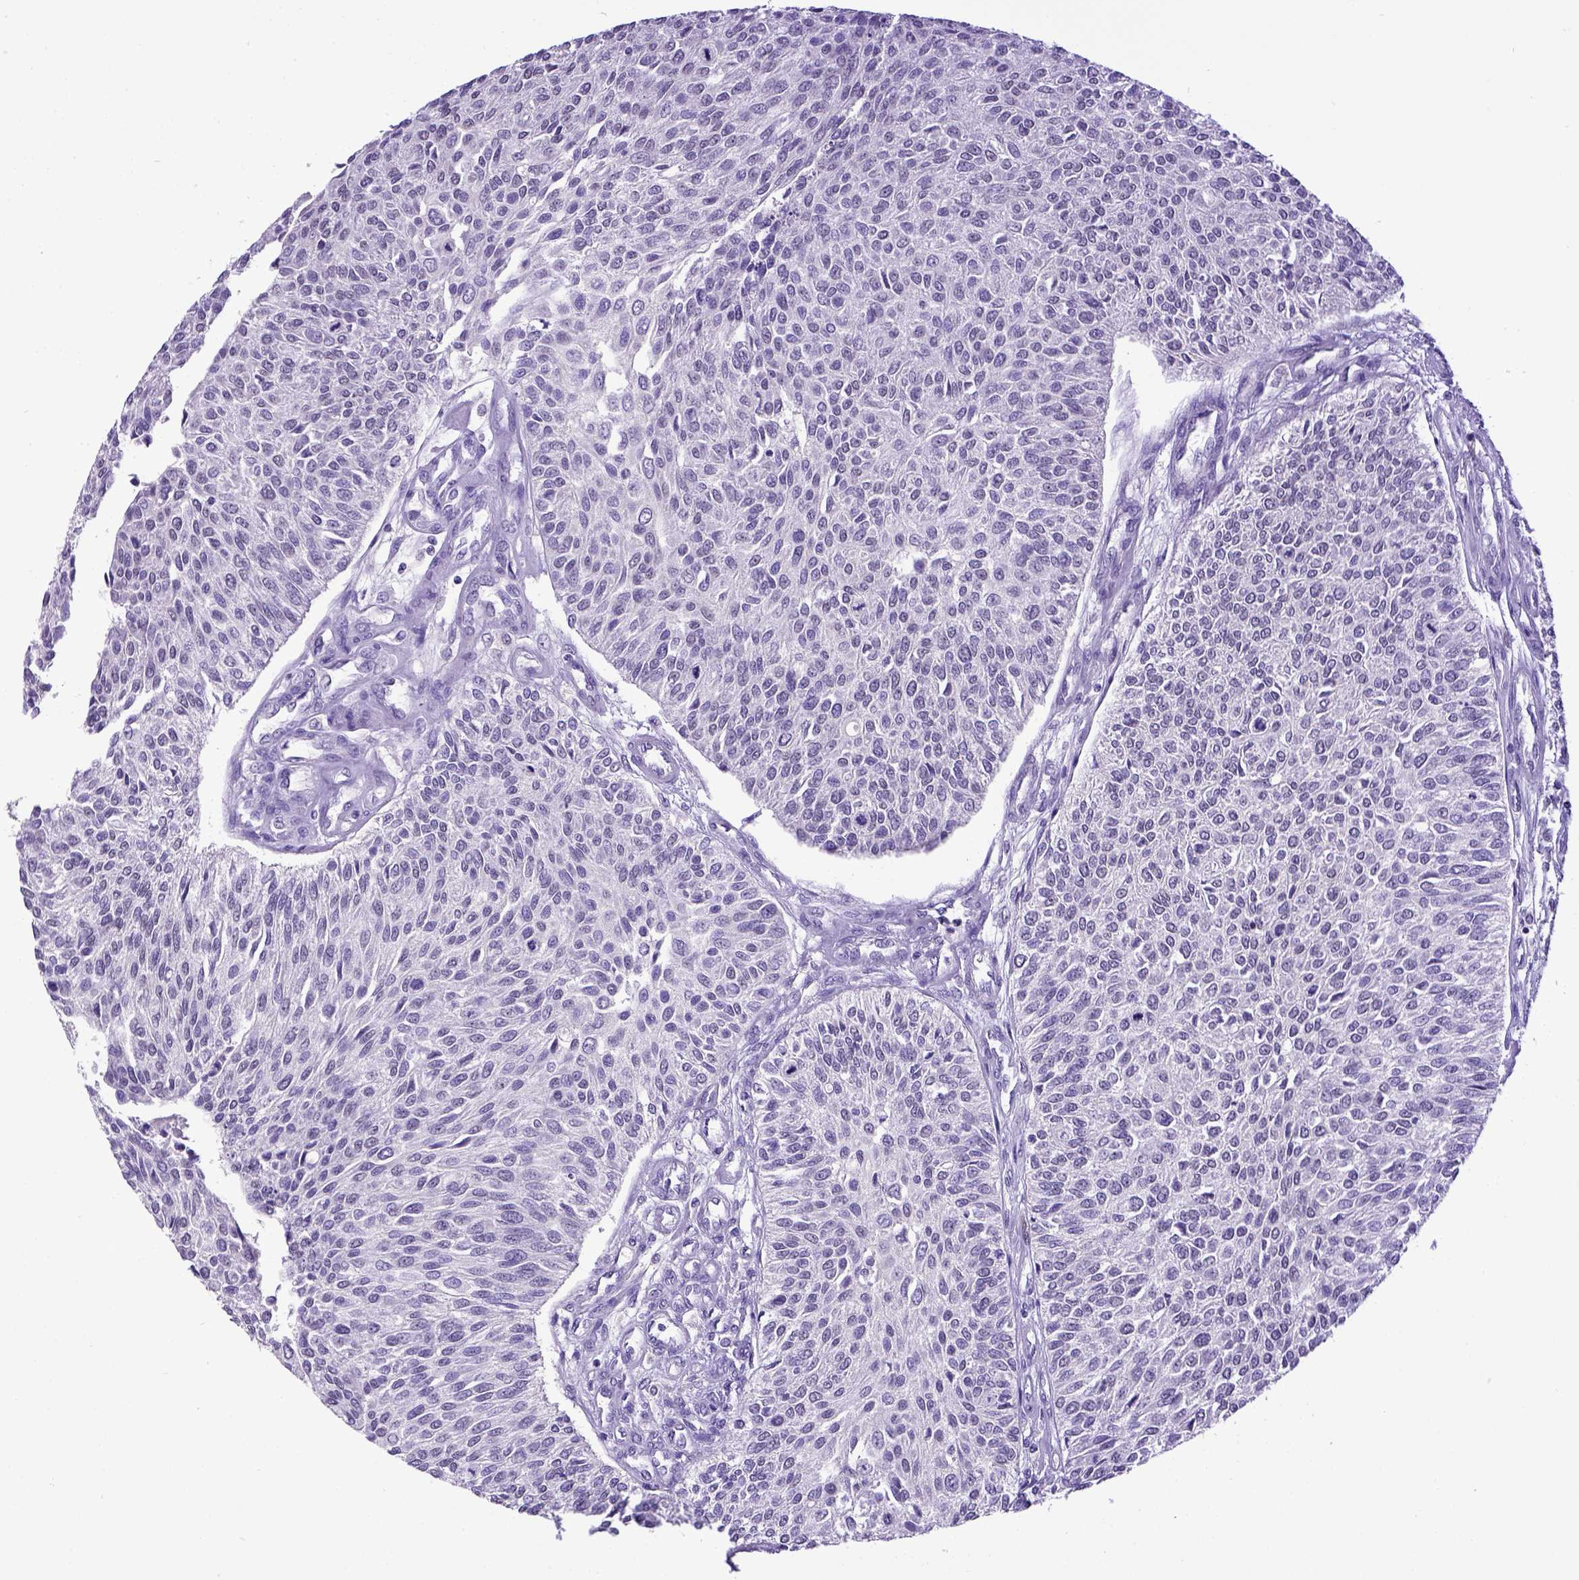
{"staining": {"intensity": "negative", "quantity": "none", "location": "none"}, "tissue": "urothelial cancer", "cell_type": "Tumor cells", "image_type": "cancer", "snomed": [{"axis": "morphology", "description": "Urothelial carcinoma, NOS"}, {"axis": "topography", "description": "Urinary bladder"}], "caption": "High magnification brightfield microscopy of urothelial cancer stained with DAB (3,3'-diaminobenzidine) (brown) and counterstained with hematoxylin (blue): tumor cells show no significant staining.", "gene": "ESR1", "patient": {"sex": "male", "age": 55}}